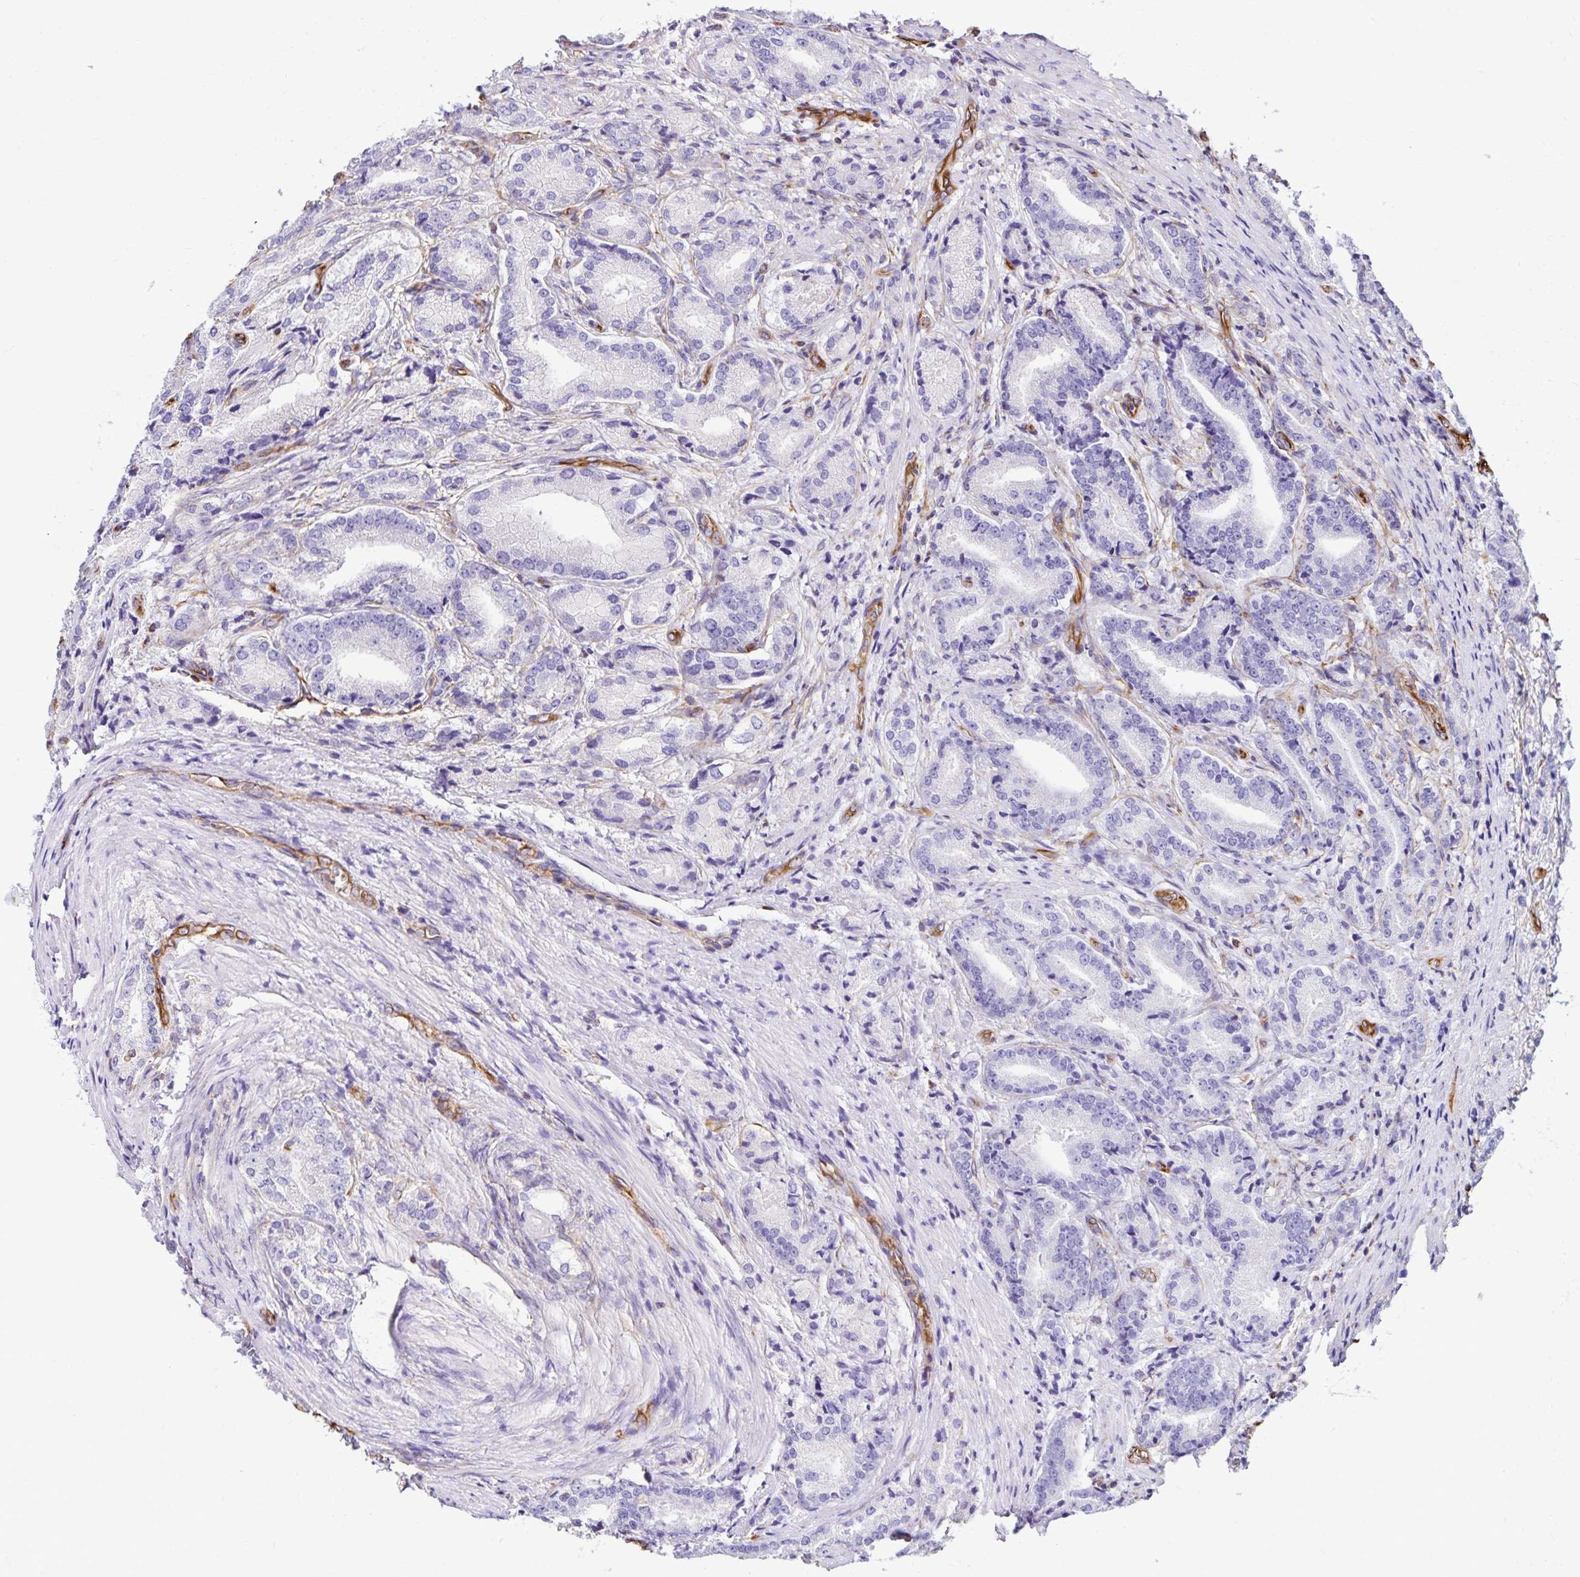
{"staining": {"intensity": "negative", "quantity": "none", "location": "none"}, "tissue": "prostate cancer", "cell_type": "Tumor cells", "image_type": "cancer", "snomed": [{"axis": "morphology", "description": "Adenocarcinoma, High grade"}, {"axis": "topography", "description": "Prostate and seminal vesicle, NOS"}], "caption": "This is an immunohistochemistry micrograph of adenocarcinoma (high-grade) (prostate). There is no staining in tumor cells.", "gene": "TRPV6", "patient": {"sex": "male", "age": 61}}